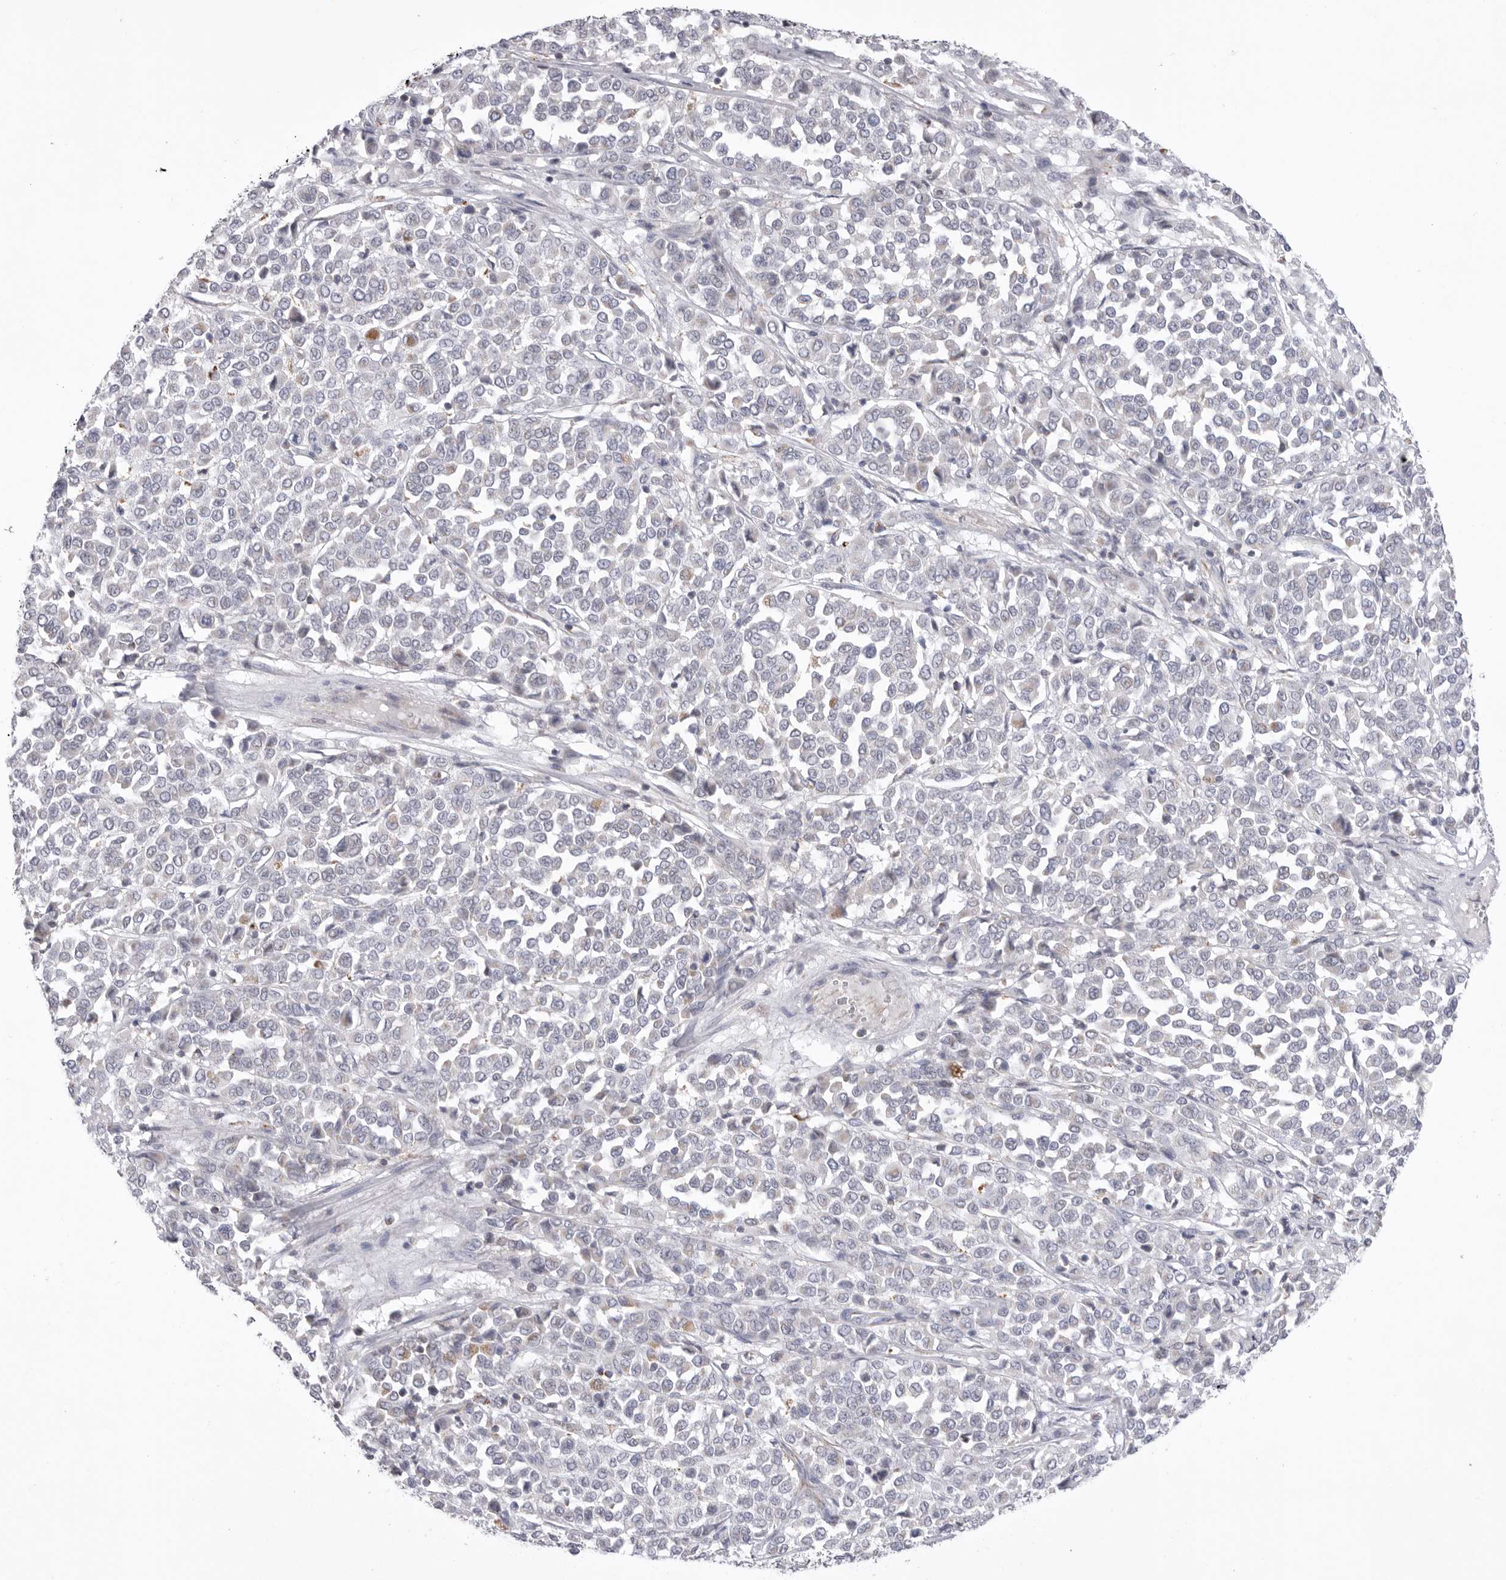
{"staining": {"intensity": "negative", "quantity": "none", "location": "none"}, "tissue": "melanoma", "cell_type": "Tumor cells", "image_type": "cancer", "snomed": [{"axis": "morphology", "description": "Malignant melanoma, Metastatic site"}, {"axis": "topography", "description": "Pancreas"}], "caption": "The IHC photomicrograph has no significant positivity in tumor cells of melanoma tissue.", "gene": "VDAC3", "patient": {"sex": "female", "age": 30}}